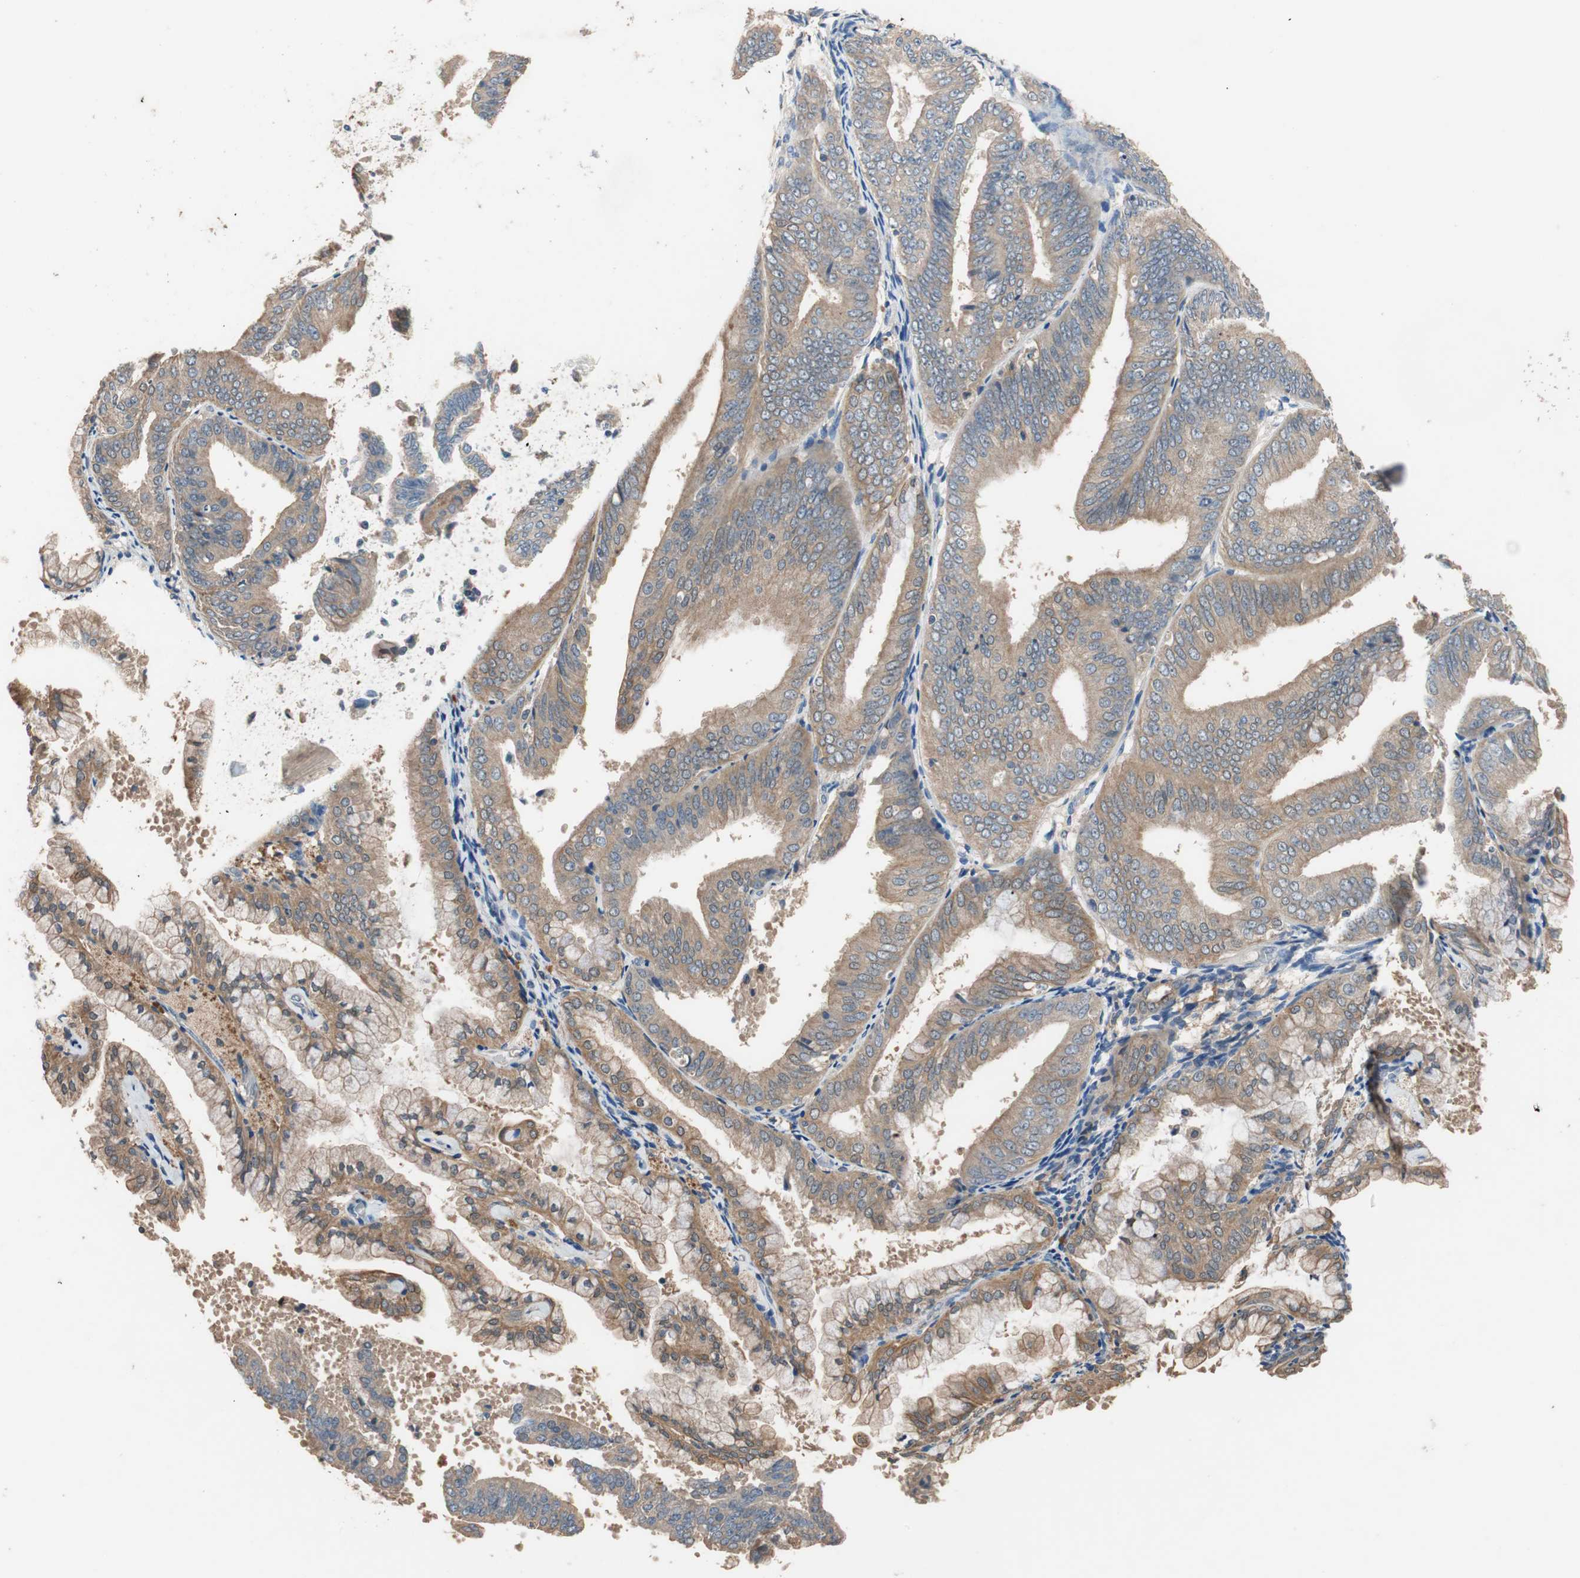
{"staining": {"intensity": "moderate", "quantity": ">75%", "location": "cytoplasmic/membranous"}, "tissue": "endometrial cancer", "cell_type": "Tumor cells", "image_type": "cancer", "snomed": [{"axis": "morphology", "description": "Adenocarcinoma, NOS"}, {"axis": "topography", "description": "Endometrium"}], "caption": "Immunohistochemistry (IHC) histopathology image of endometrial adenocarcinoma stained for a protein (brown), which exhibits medium levels of moderate cytoplasmic/membranous staining in about >75% of tumor cells.", "gene": "ADAP1", "patient": {"sex": "female", "age": 63}}